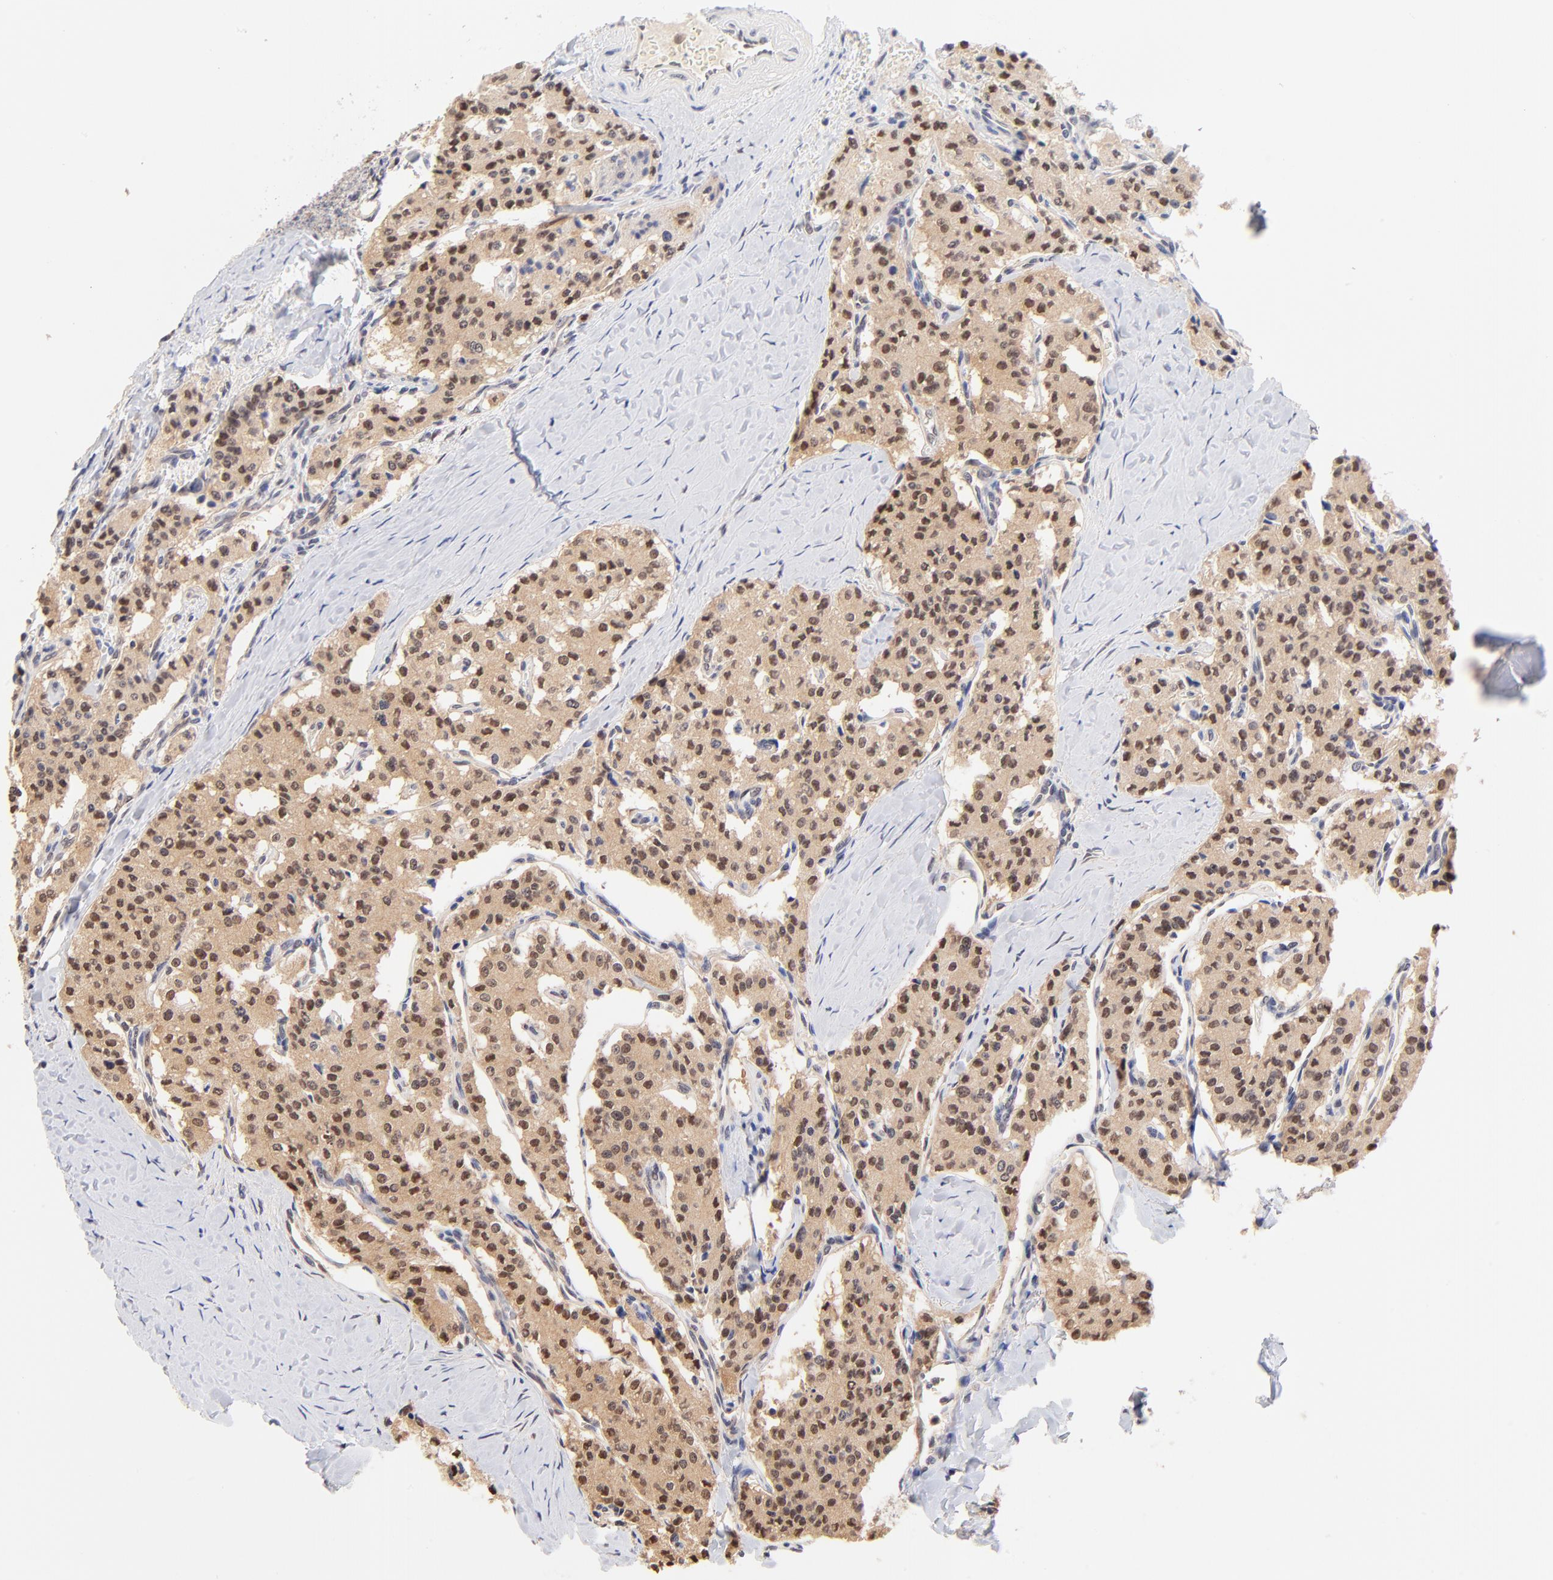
{"staining": {"intensity": "moderate", "quantity": ">75%", "location": "cytoplasmic/membranous,nuclear"}, "tissue": "carcinoid", "cell_type": "Tumor cells", "image_type": "cancer", "snomed": [{"axis": "morphology", "description": "Carcinoid, malignant, NOS"}, {"axis": "topography", "description": "Bronchus"}], "caption": "A medium amount of moderate cytoplasmic/membranous and nuclear expression is seen in approximately >75% of tumor cells in carcinoid tissue.", "gene": "TXNL1", "patient": {"sex": "male", "age": 55}}